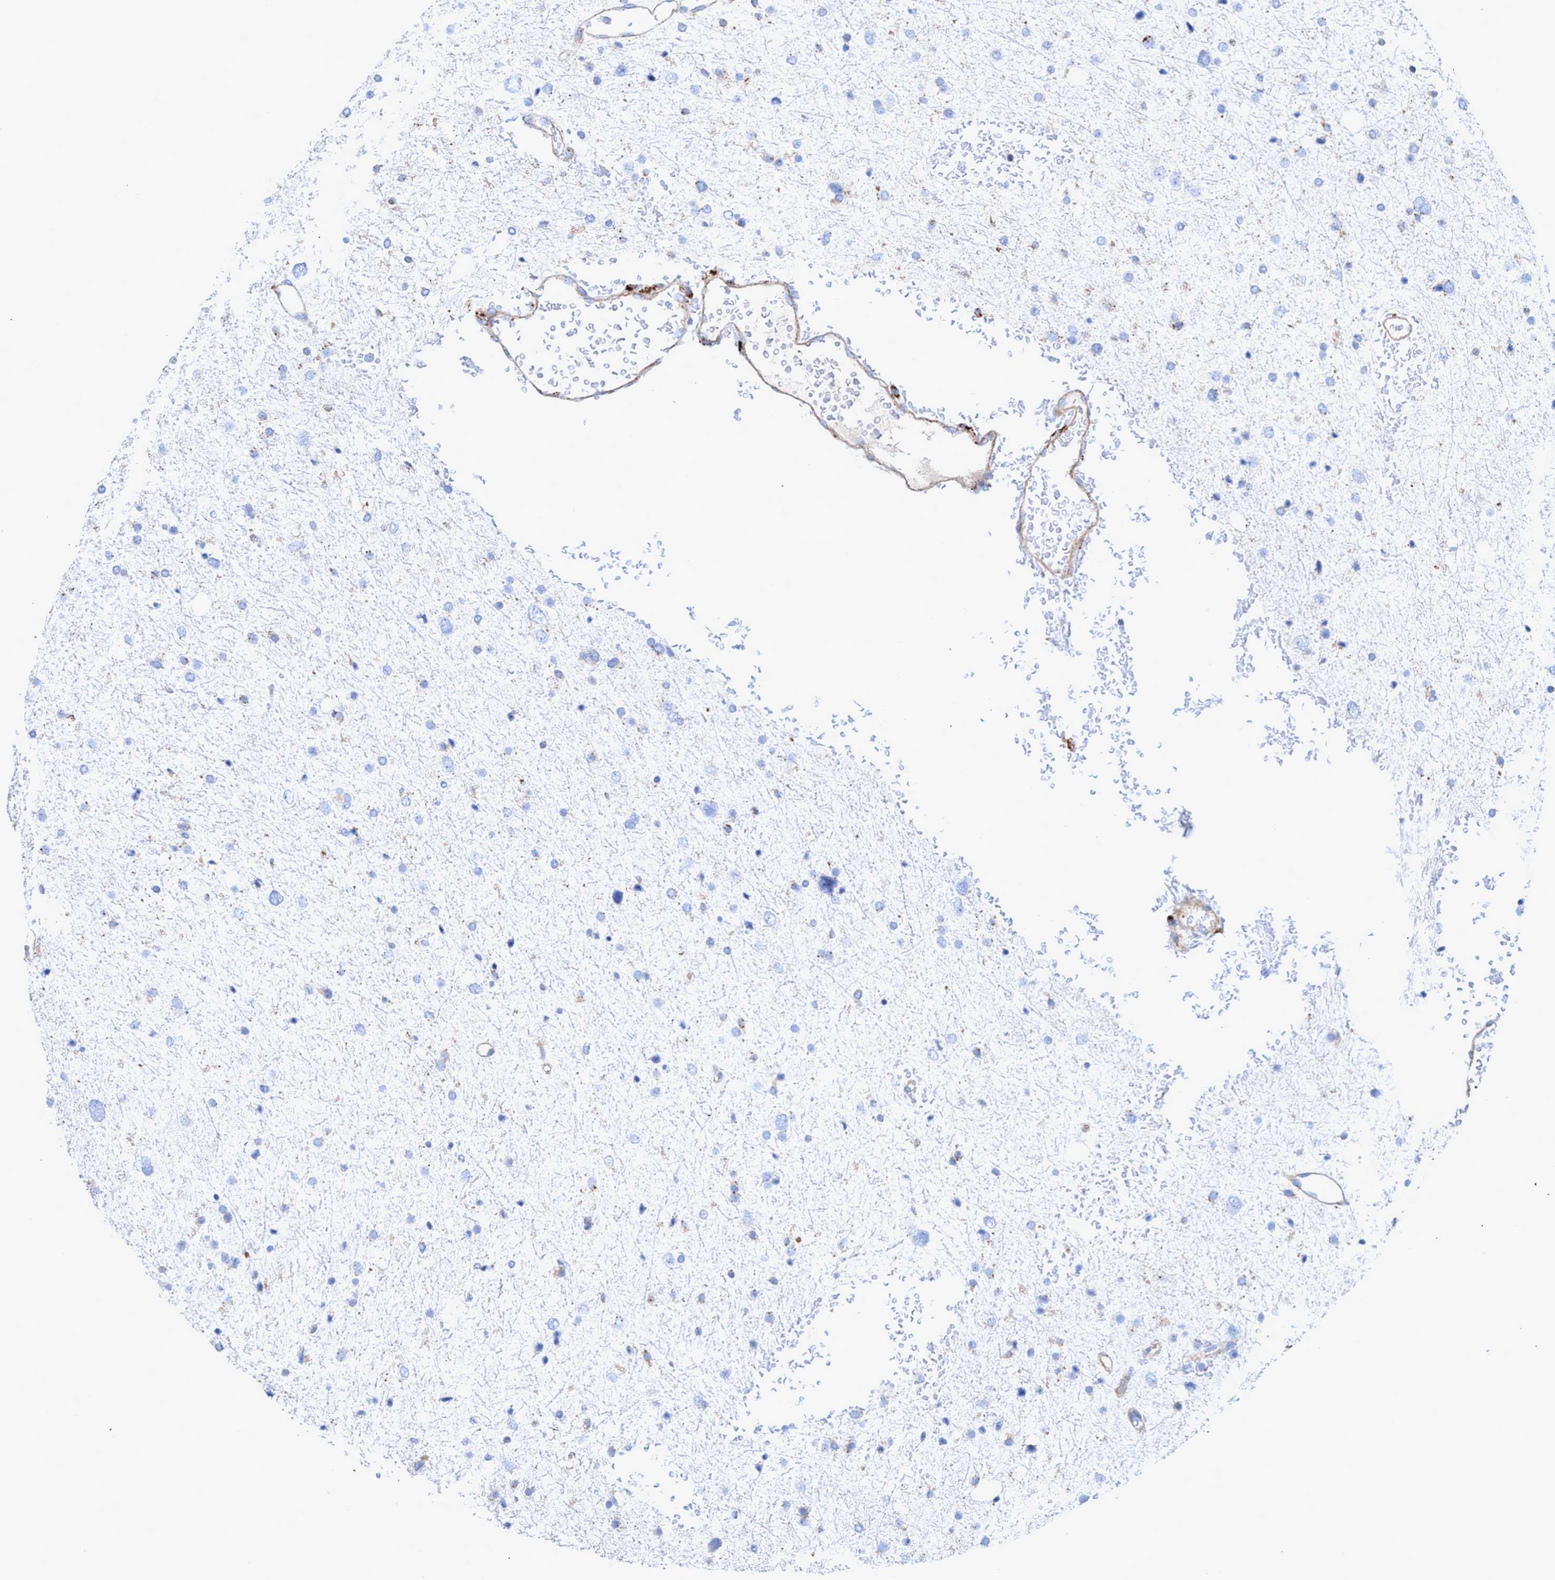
{"staining": {"intensity": "negative", "quantity": "none", "location": "none"}, "tissue": "glioma", "cell_type": "Tumor cells", "image_type": "cancer", "snomed": [{"axis": "morphology", "description": "Glioma, malignant, Low grade"}, {"axis": "topography", "description": "Brain"}], "caption": "Tumor cells show no significant protein expression in malignant glioma (low-grade).", "gene": "TRIM65", "patient": {"sex": "female", "age": 37}}